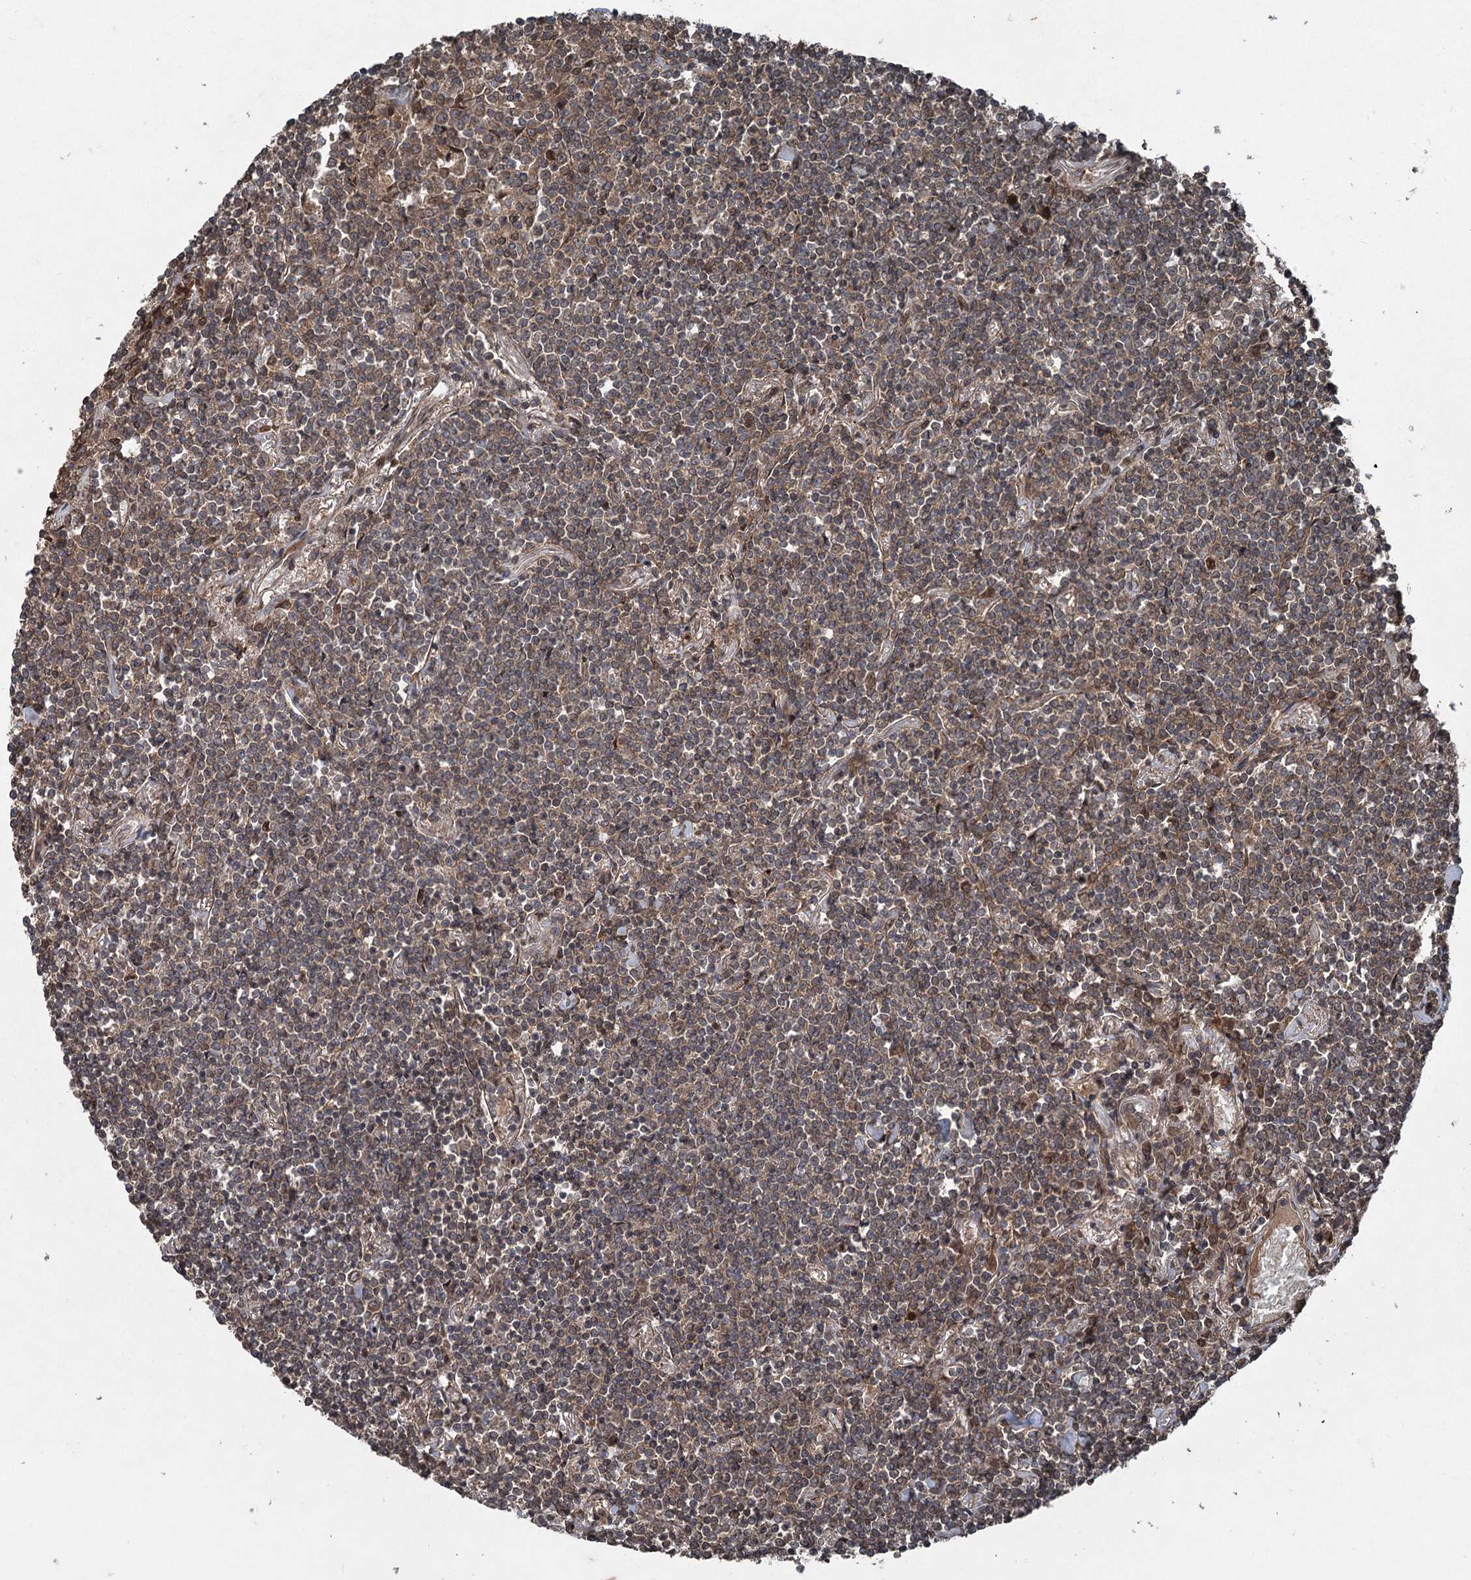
{"staining": {"intensity": "weak", "quantity": "25%-75%", "location": "cytoplasmic/membranous"}, "tissue": "lymphoma", "cell_type": "Tumor cells", "image_type": "cancer", "snomed": [{"axis": "morphology", "description": "Malignant lymphoma, non-Hodgkin's type, Low grade"}, {"axis": "topography", "description": "Lung"}], "caption": "Malignant lymphoma, non-Hodgkin's type (low-grade) stained with a protein marker demonstrates weak staining in tumor cells.", "gene": "ALAS1", "patient": {"sex": "female", "age": 71}}